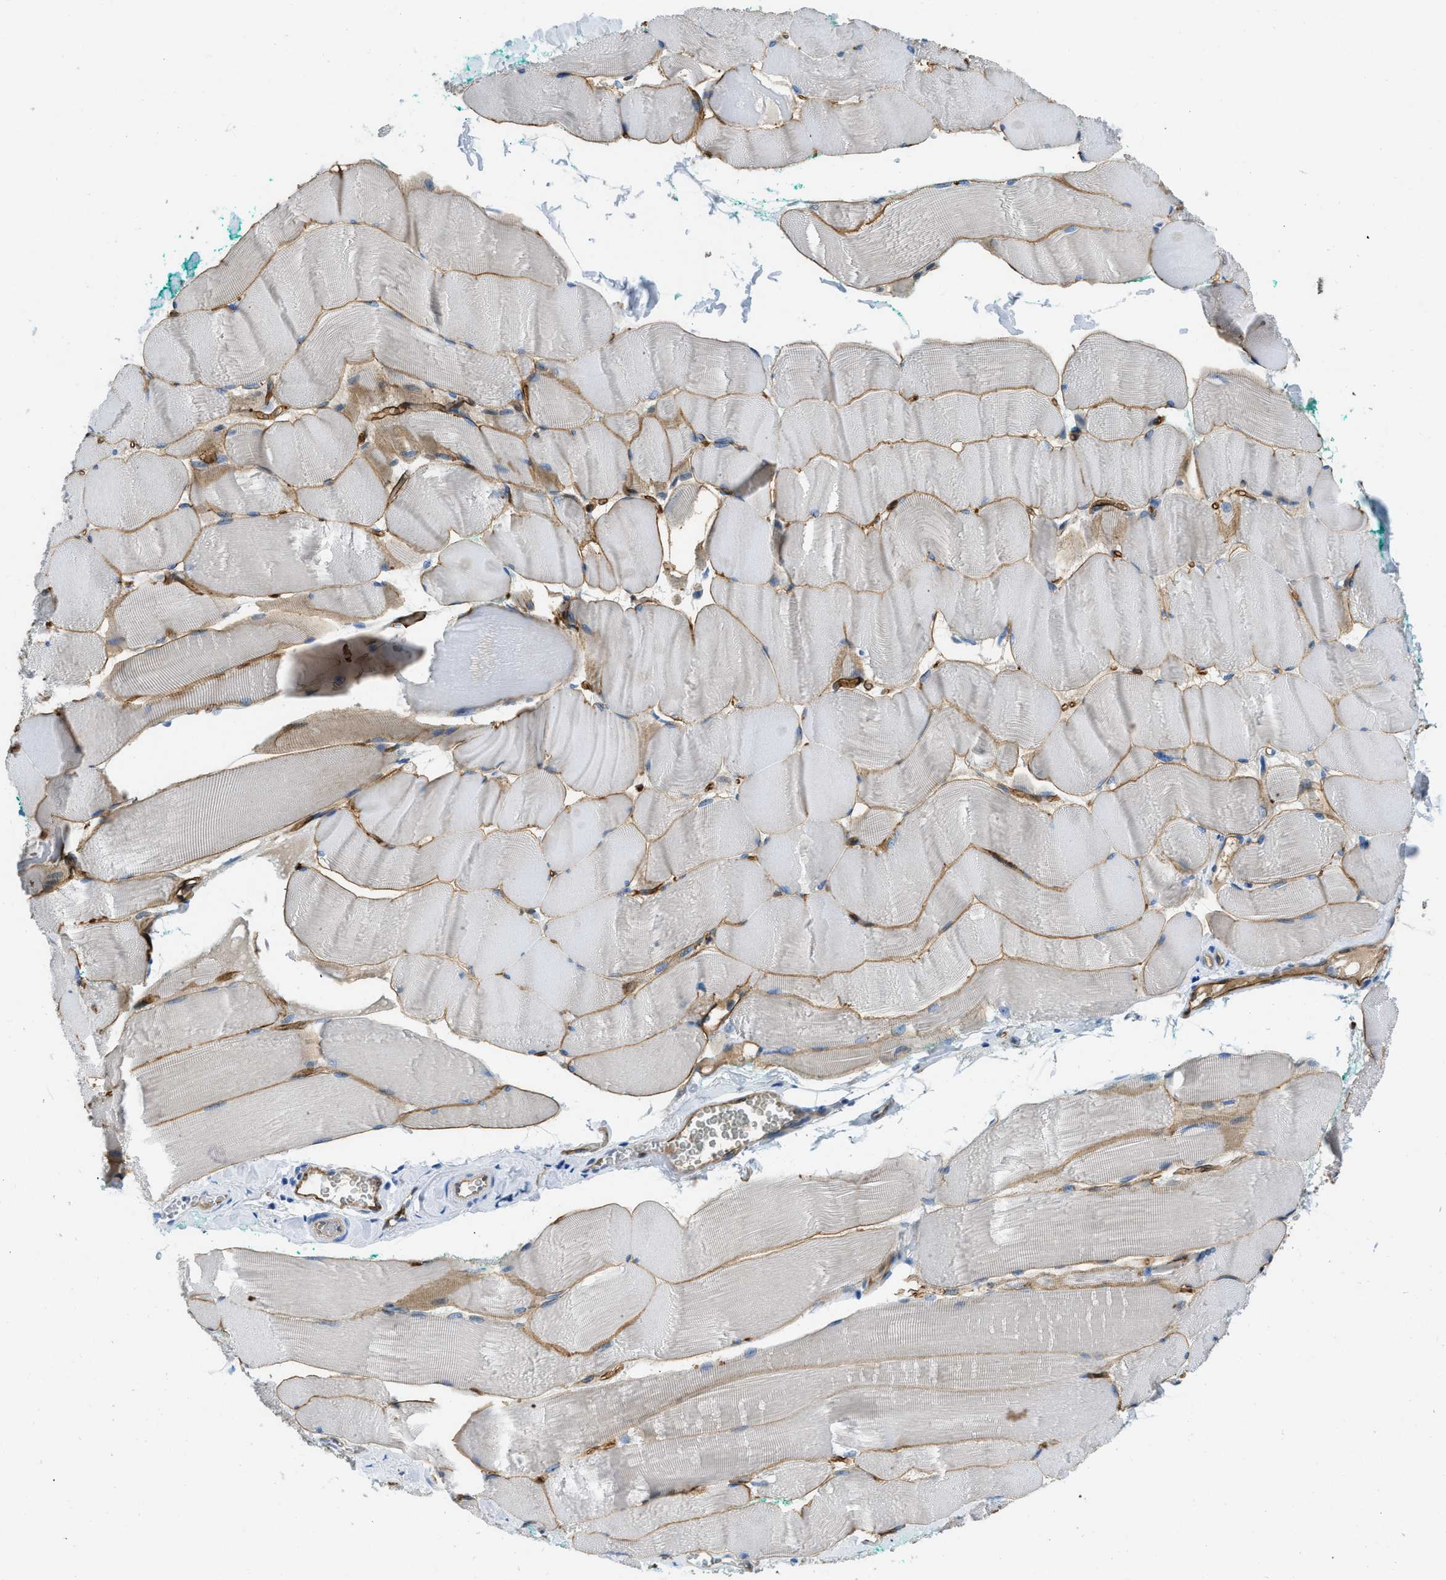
{"staining": {"intensity": "moderate", "quantity": "25%-75%", "location": "cytoplasmic/membranous"}, "tissue": "skeletal muscle", "cell_type": "Myocytes", "image_type": "normal", "snomed": [{"axis": "morphology", "description": "Normal tissue, NOS"}, {"axis": "morphology", "description": "Squamous cell carcinoma, NOS"}, {"axis": "topography", "description": "Skeletal muscle"}], "caption": "Immunohistochemistry (IHC) histopathology image of normal skeletal muscle: human skeletal muscle stained using immunohistochemistry exhibits medium levels of moderate protein expression localized specifically in the cytoplasmic/membranous of myocytes, appearing as a cytoplasmic/membranous brown color.", "gene": "SPEG", "patient": {"sex": "male", "age": 51}}